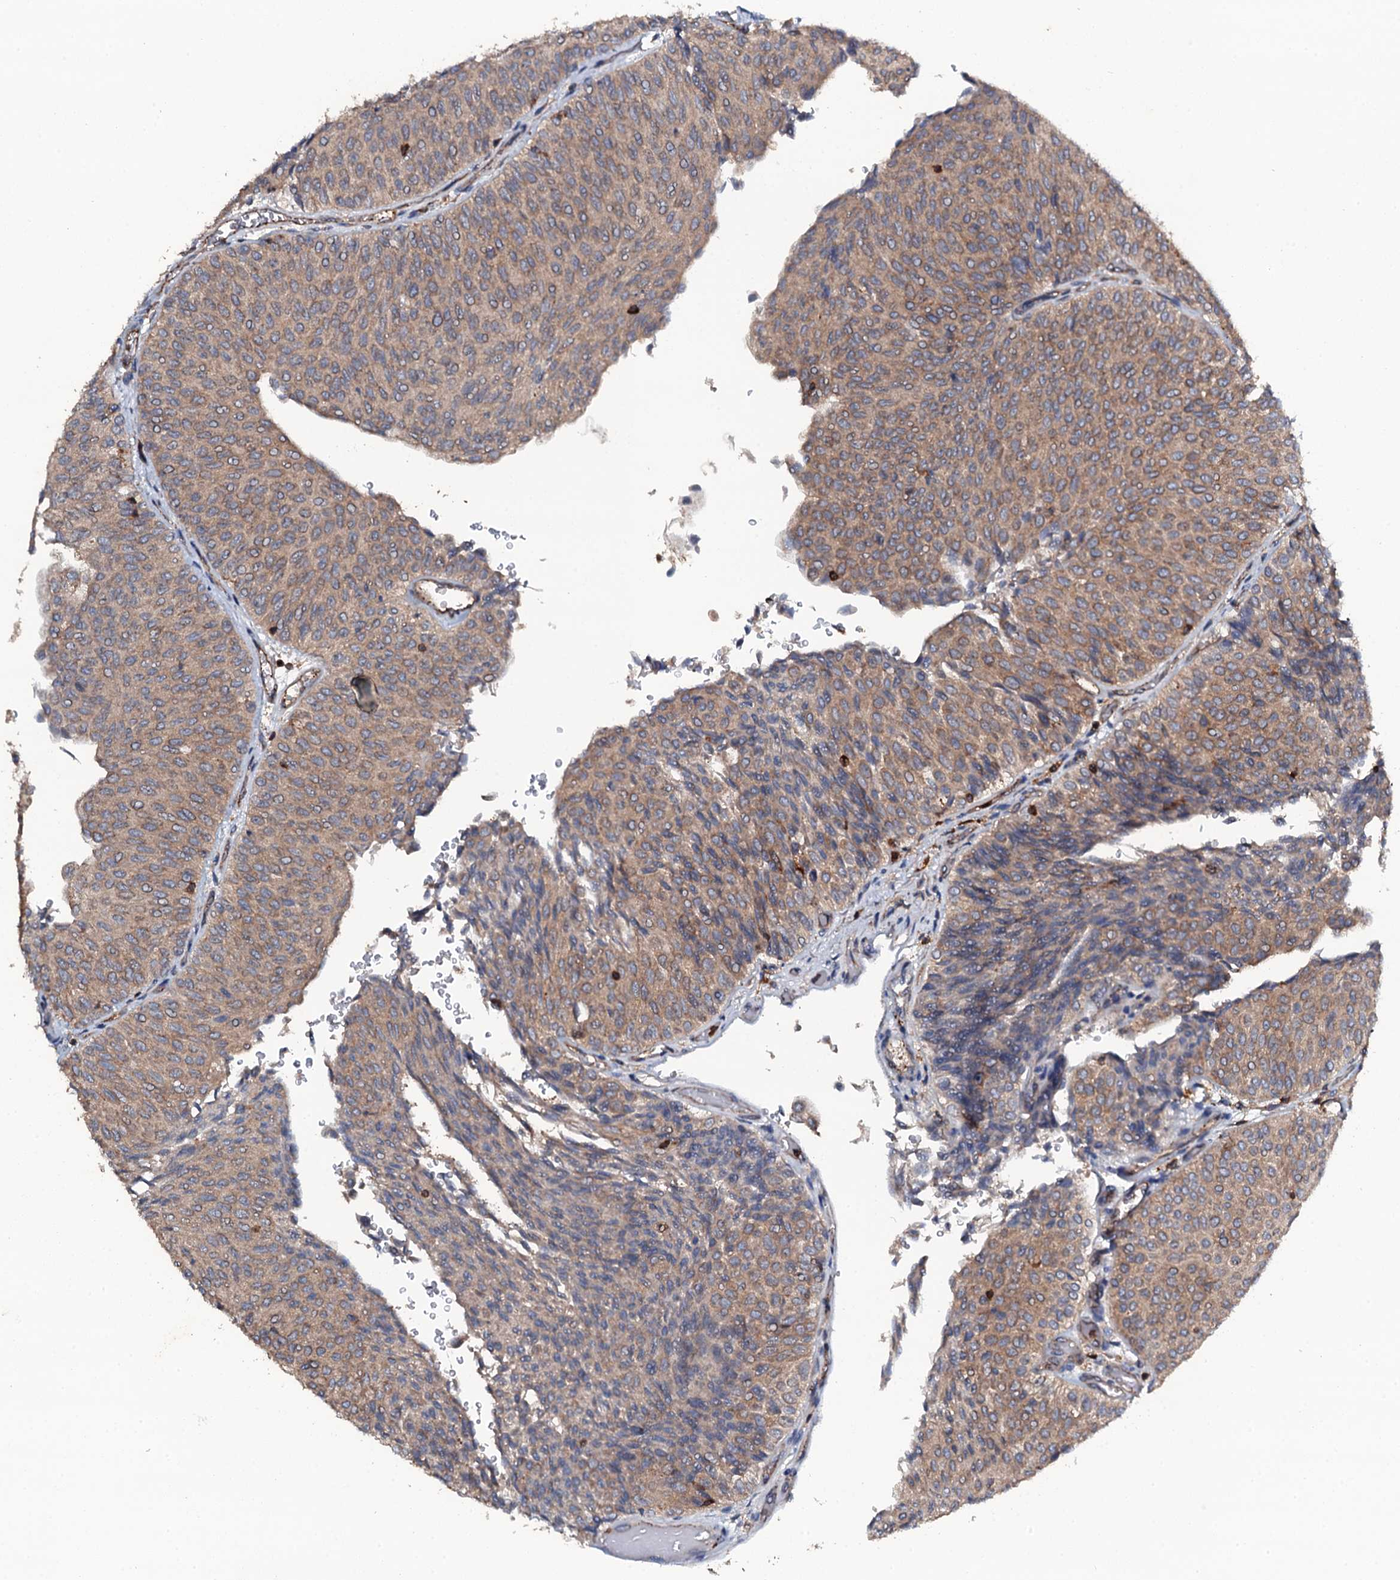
{"staining": {"intensity": "moderate", "quantity": ">75%", "location": "cytoplasmic/membranous"}, "tissue": "urothelial cancer", "cell_type": "Tumor cells", "image_type": "cancer", "snomed": [{"axis": "morphology", "description": "Urothelial carcinoma, Low grade"}, {"axis": "topography", "description": "Urinary bladder"}], "caption": "Immunohistochemical staining of urothelial cancer reveals moderate cytoplasmic/membranous protein staining in approximately >75% of tumor cells. (Stains: DAB in brown, nuclei in blue, Microscopy: brightfield microscopy at high magnification).", "gene": "GRK2", "patient": {"sex": "male", "age": 78}}